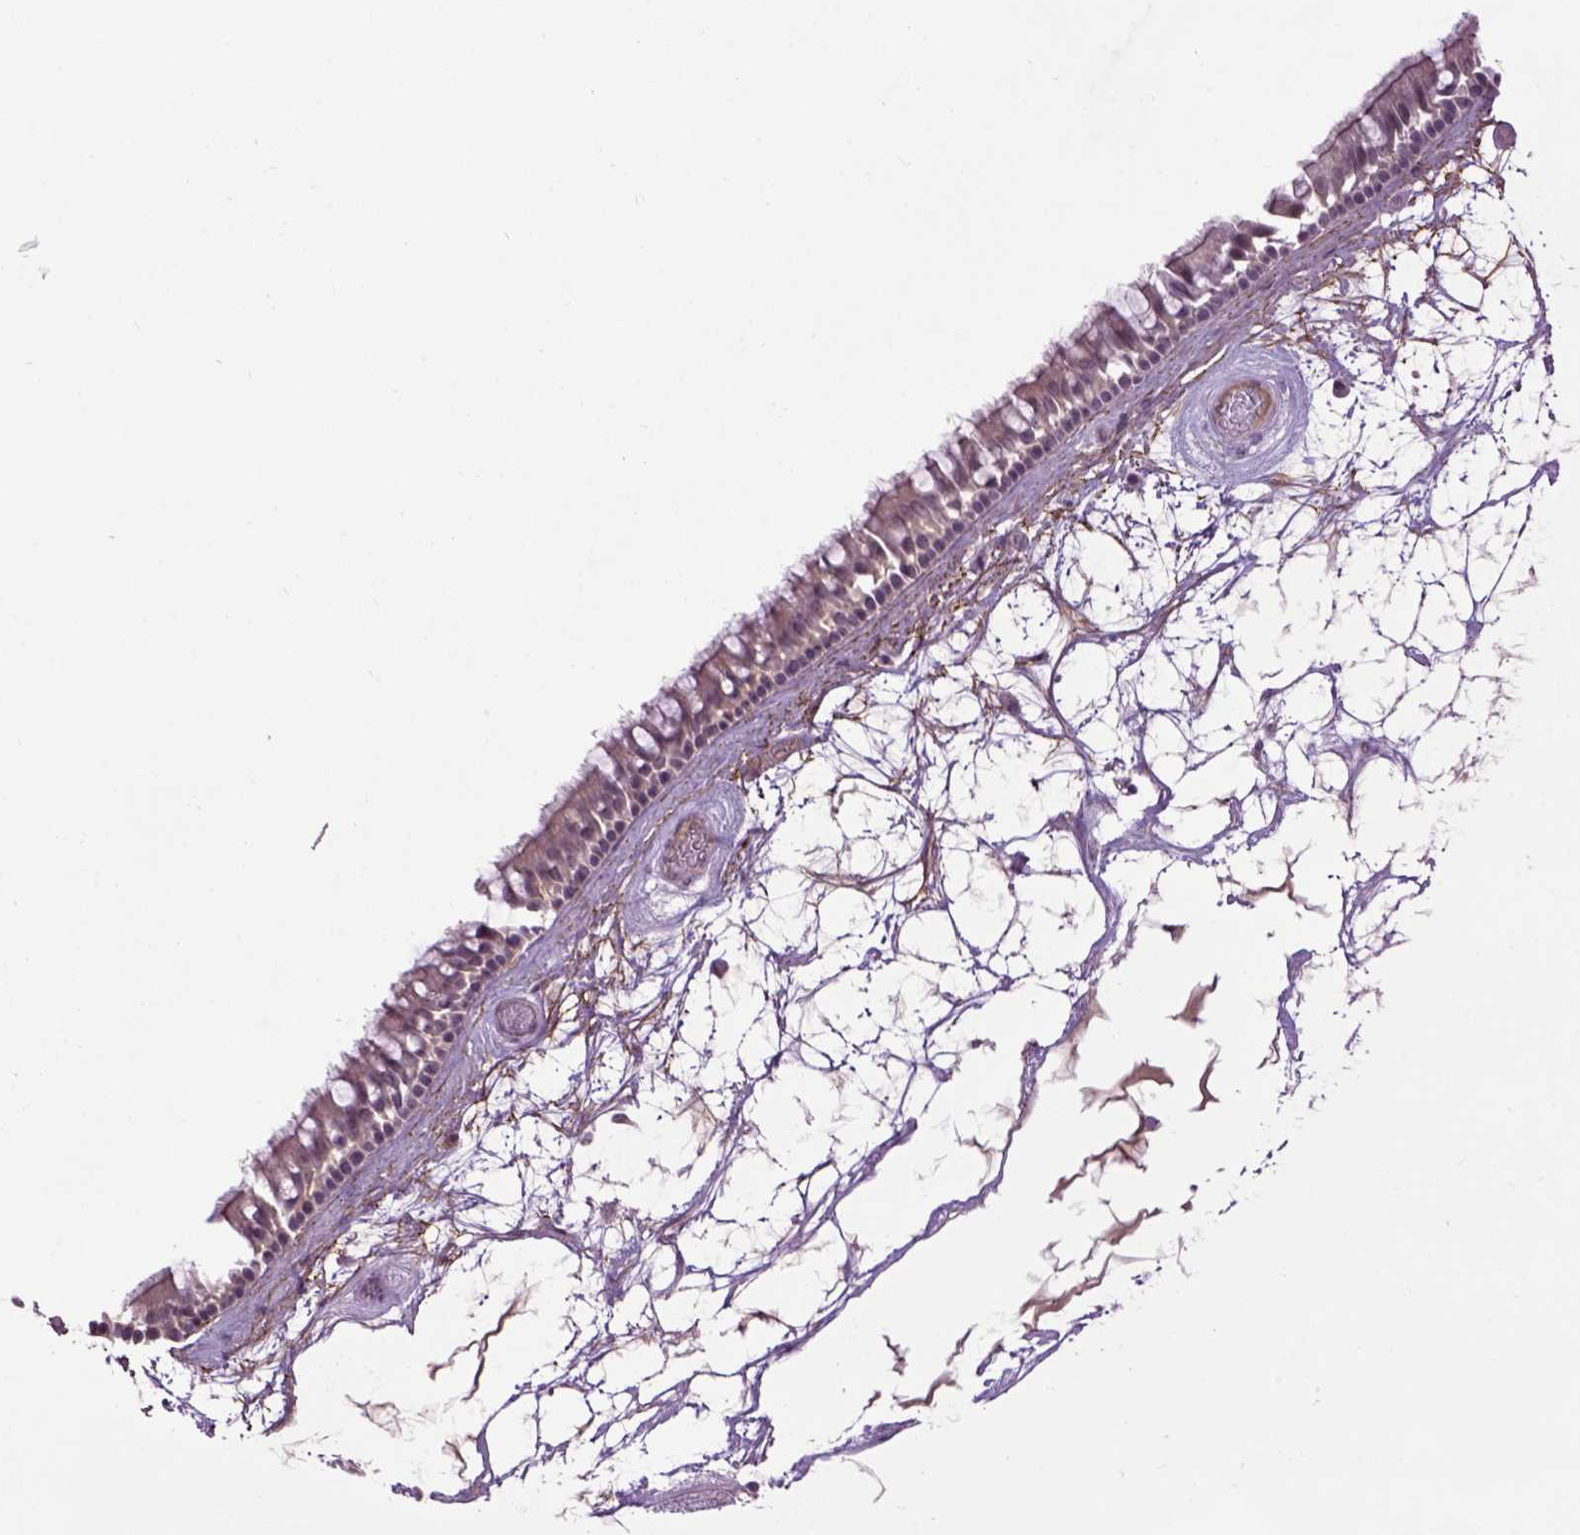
{"staining": {"intensity": "negative", "quantity": "none", "location": "none"}, "tissue": "nasopharynx", "cell_type": "Respiratory epithelial cells", "image_type": "normal", "snomed": [{"axis": "morphology", "description": "Normal tissue, NOS"}, {"axis": "topography", "description": "Nasopharynx"}], "caption": "There is no significant staining in respiratory epithelial cells of nasopharynx. (DAB immunohistochemistry with hematoxylin counter stain).", "gene": "EMILIN3", "patient": {"sex": "male", "age": 68}}